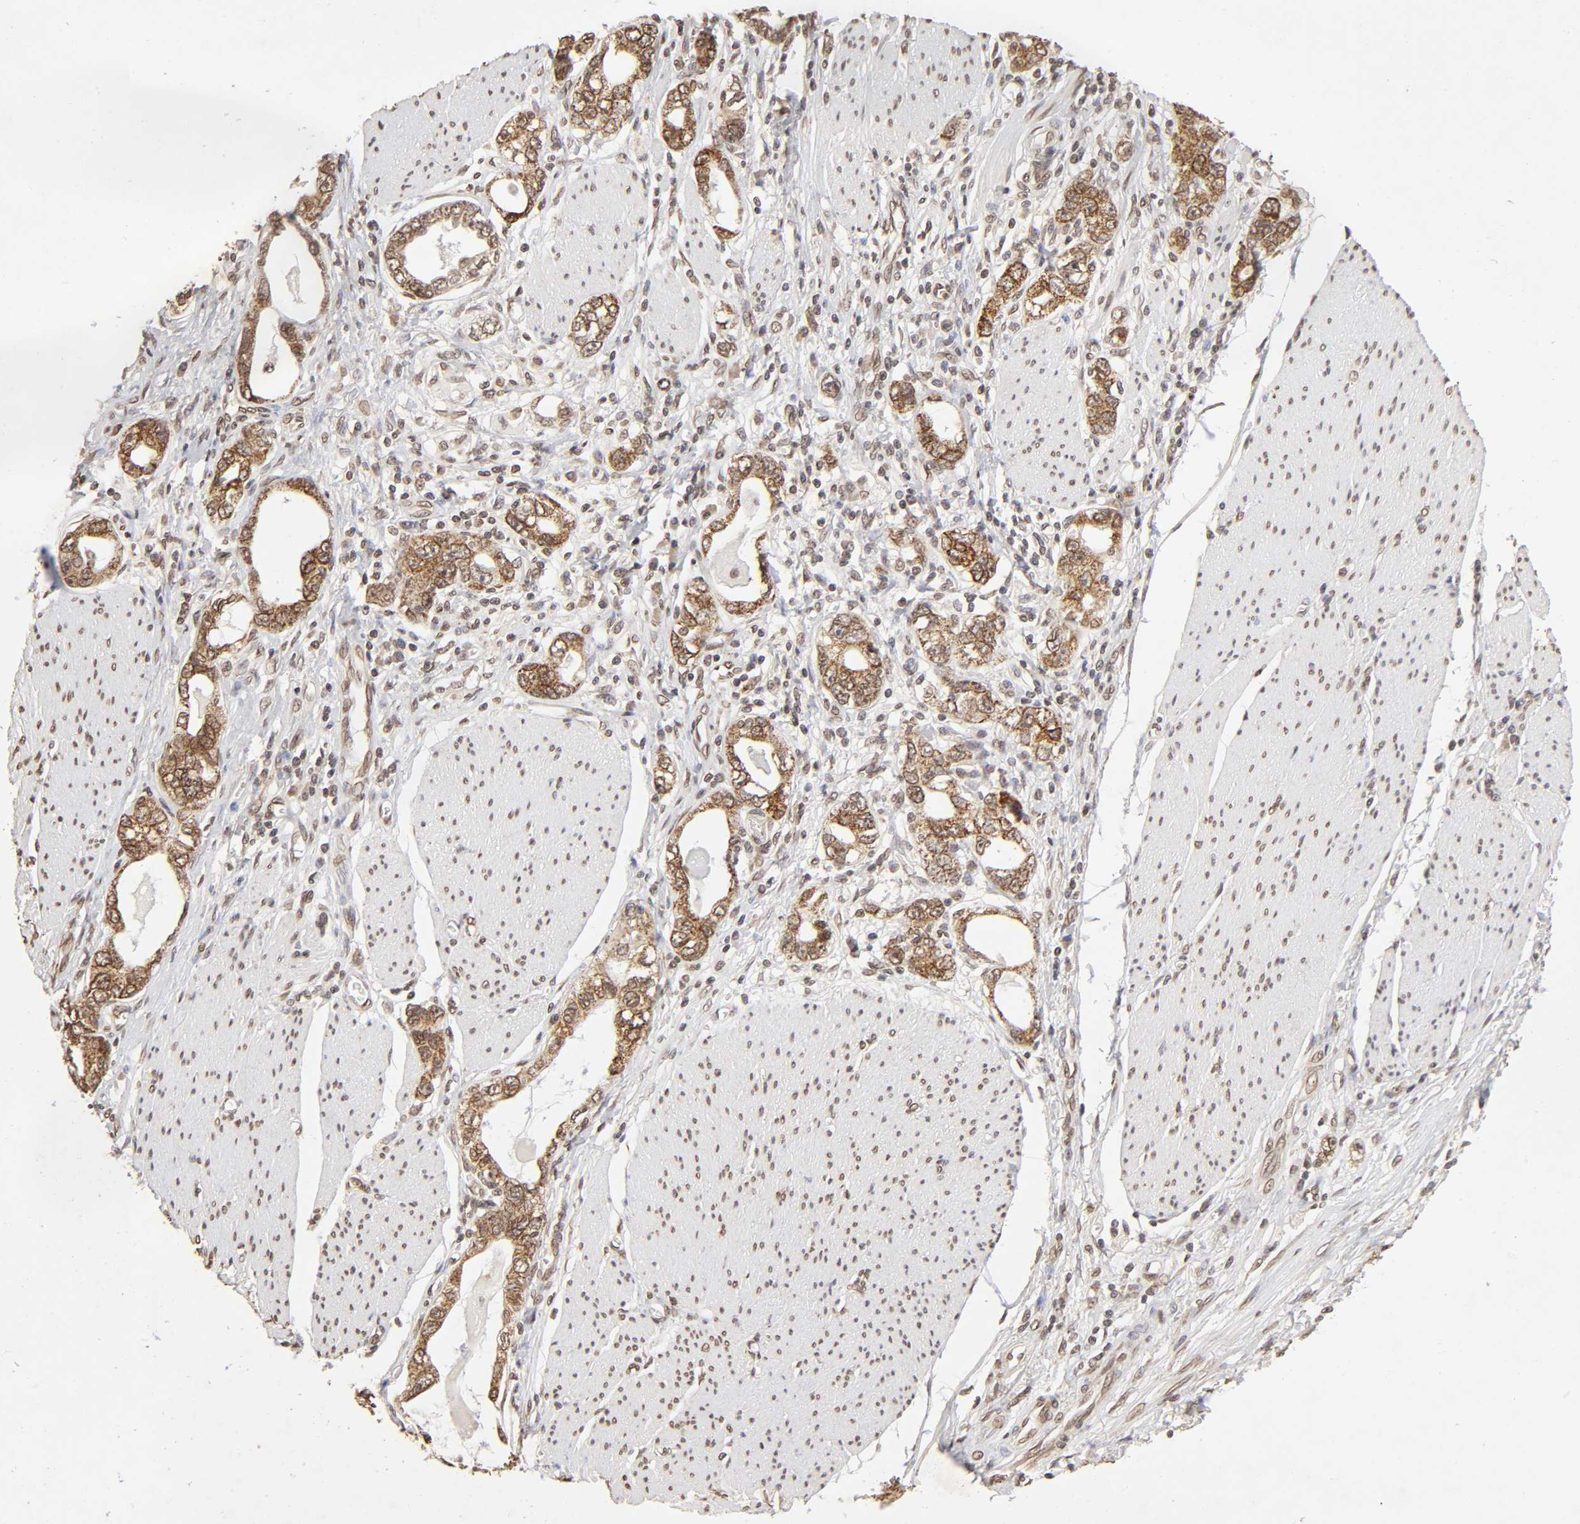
{"staining": {"intensity": "moderate", "quantity": ">75%", "location": "cytoplasmic/membranous,nuclear"}, "tissue": "stomach cancer", "cell_type": "Tumor cells", "image_type": "cancer", "snomed": [{"axis": "morphology", "description": "Adenocarcinoma, NOS"}, {"axis": "topography", "description": "Stomach, lower"}], "caption": "Immunohistochemical staining of human stomach cancer shows medium levels of moderate cytoplasmic/membranous and nuclear protein expression in approximately >75% of tumor cells.", "gene": "MLLT6", "patient": {"sex": "female", "age": 93}}